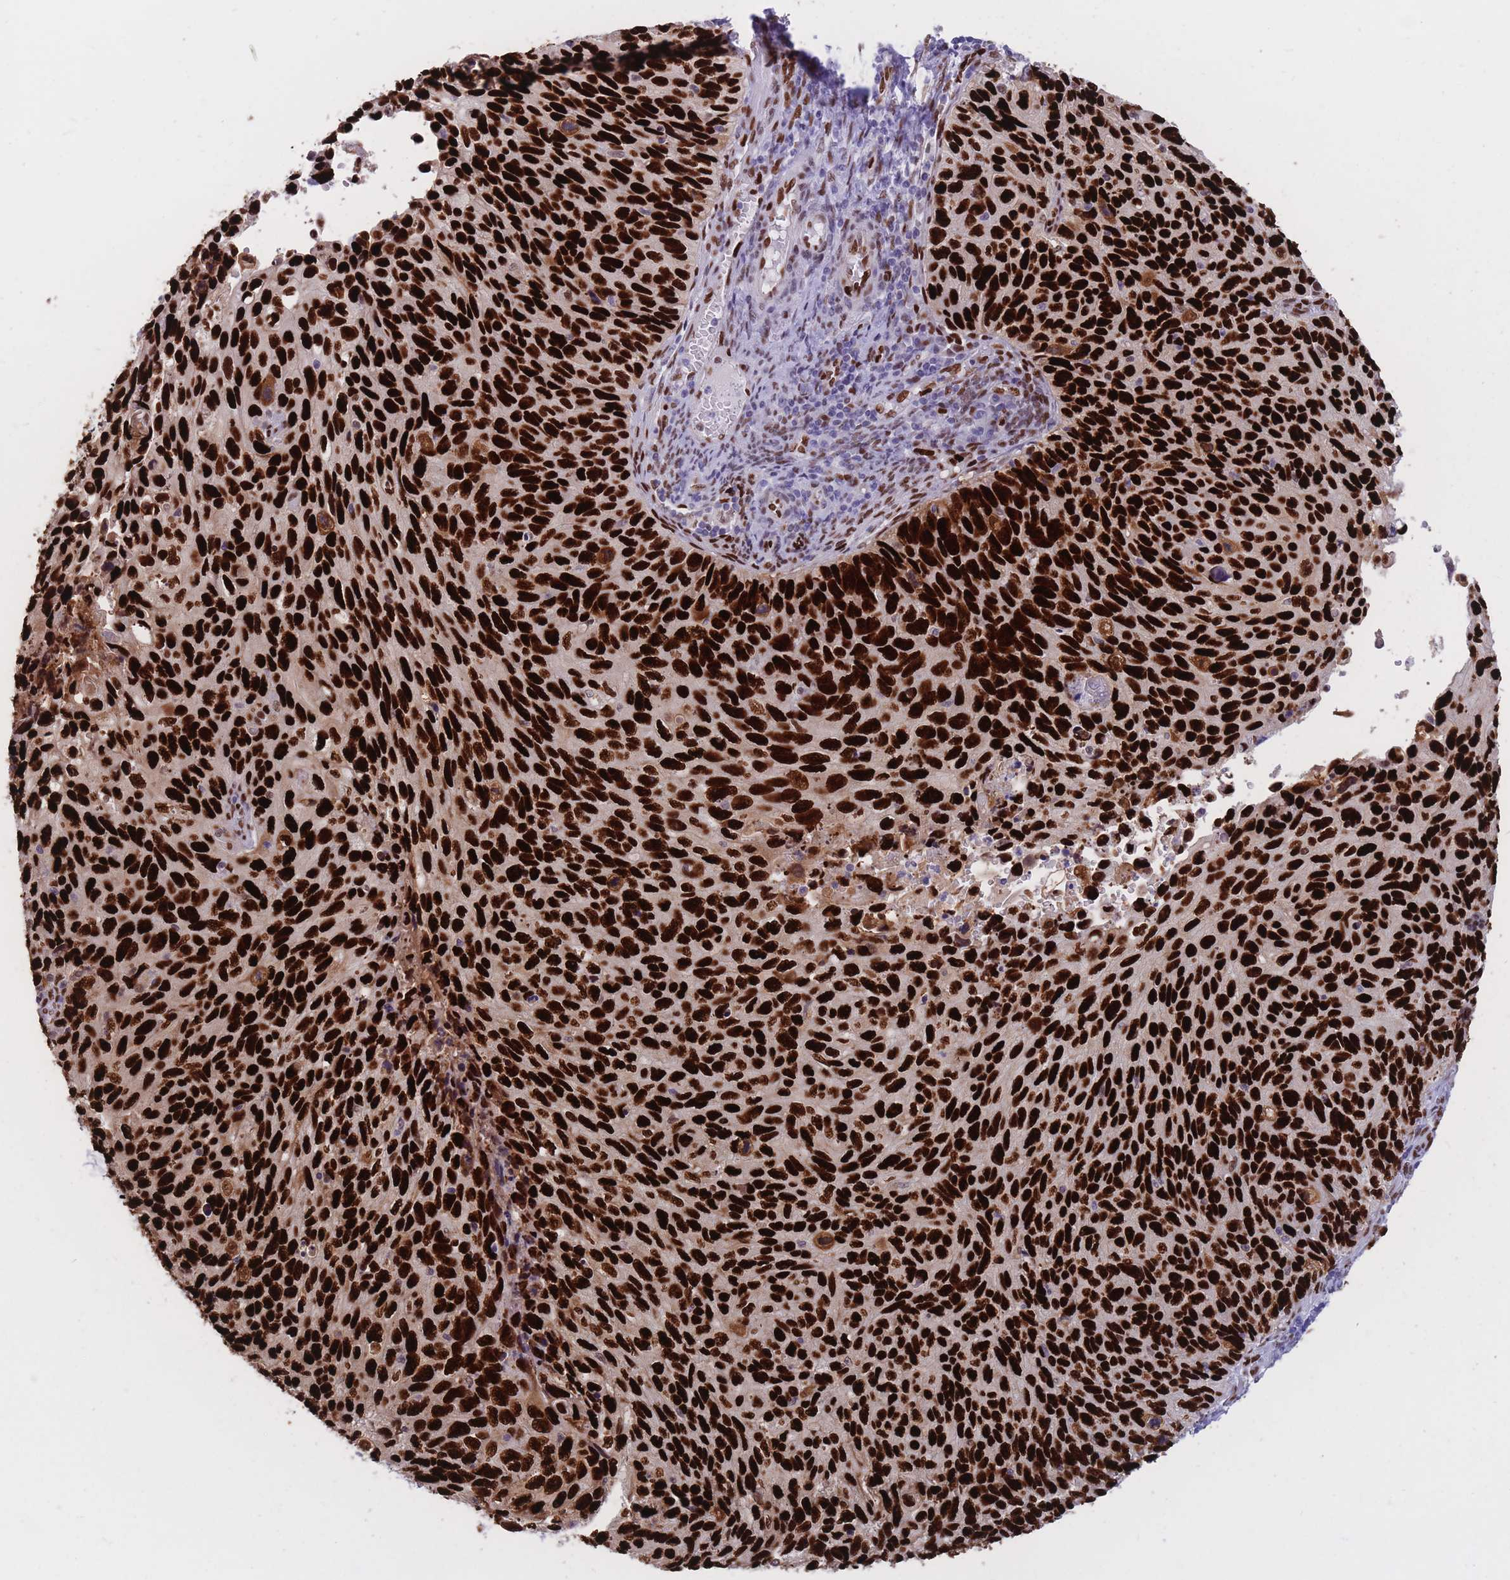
{"staining": {"intensity": "strong", "quantity": ">75%", "location": "nuclear"}, "tissue": "cervical cancer", "cell_type": "Tumor cells", "image_type": "cancer", "snomed": [{"axis": "morphology", "description": "Squamous cell carcinoma, NOS"}, {"axis": "topography", "description": "Cervix"}], "caption": "Strong nuclear staining is seen in about >75% of tumor cells in squamous cell carcinoma (cervical). (Stains: DAB (3,3'-diaminobenzidine) in brown, nuclei in blue, Microscopy: brightfield microscopy at high magnification).", "gene": "NASP", "patient": {"sex": "female", "age": 70}}